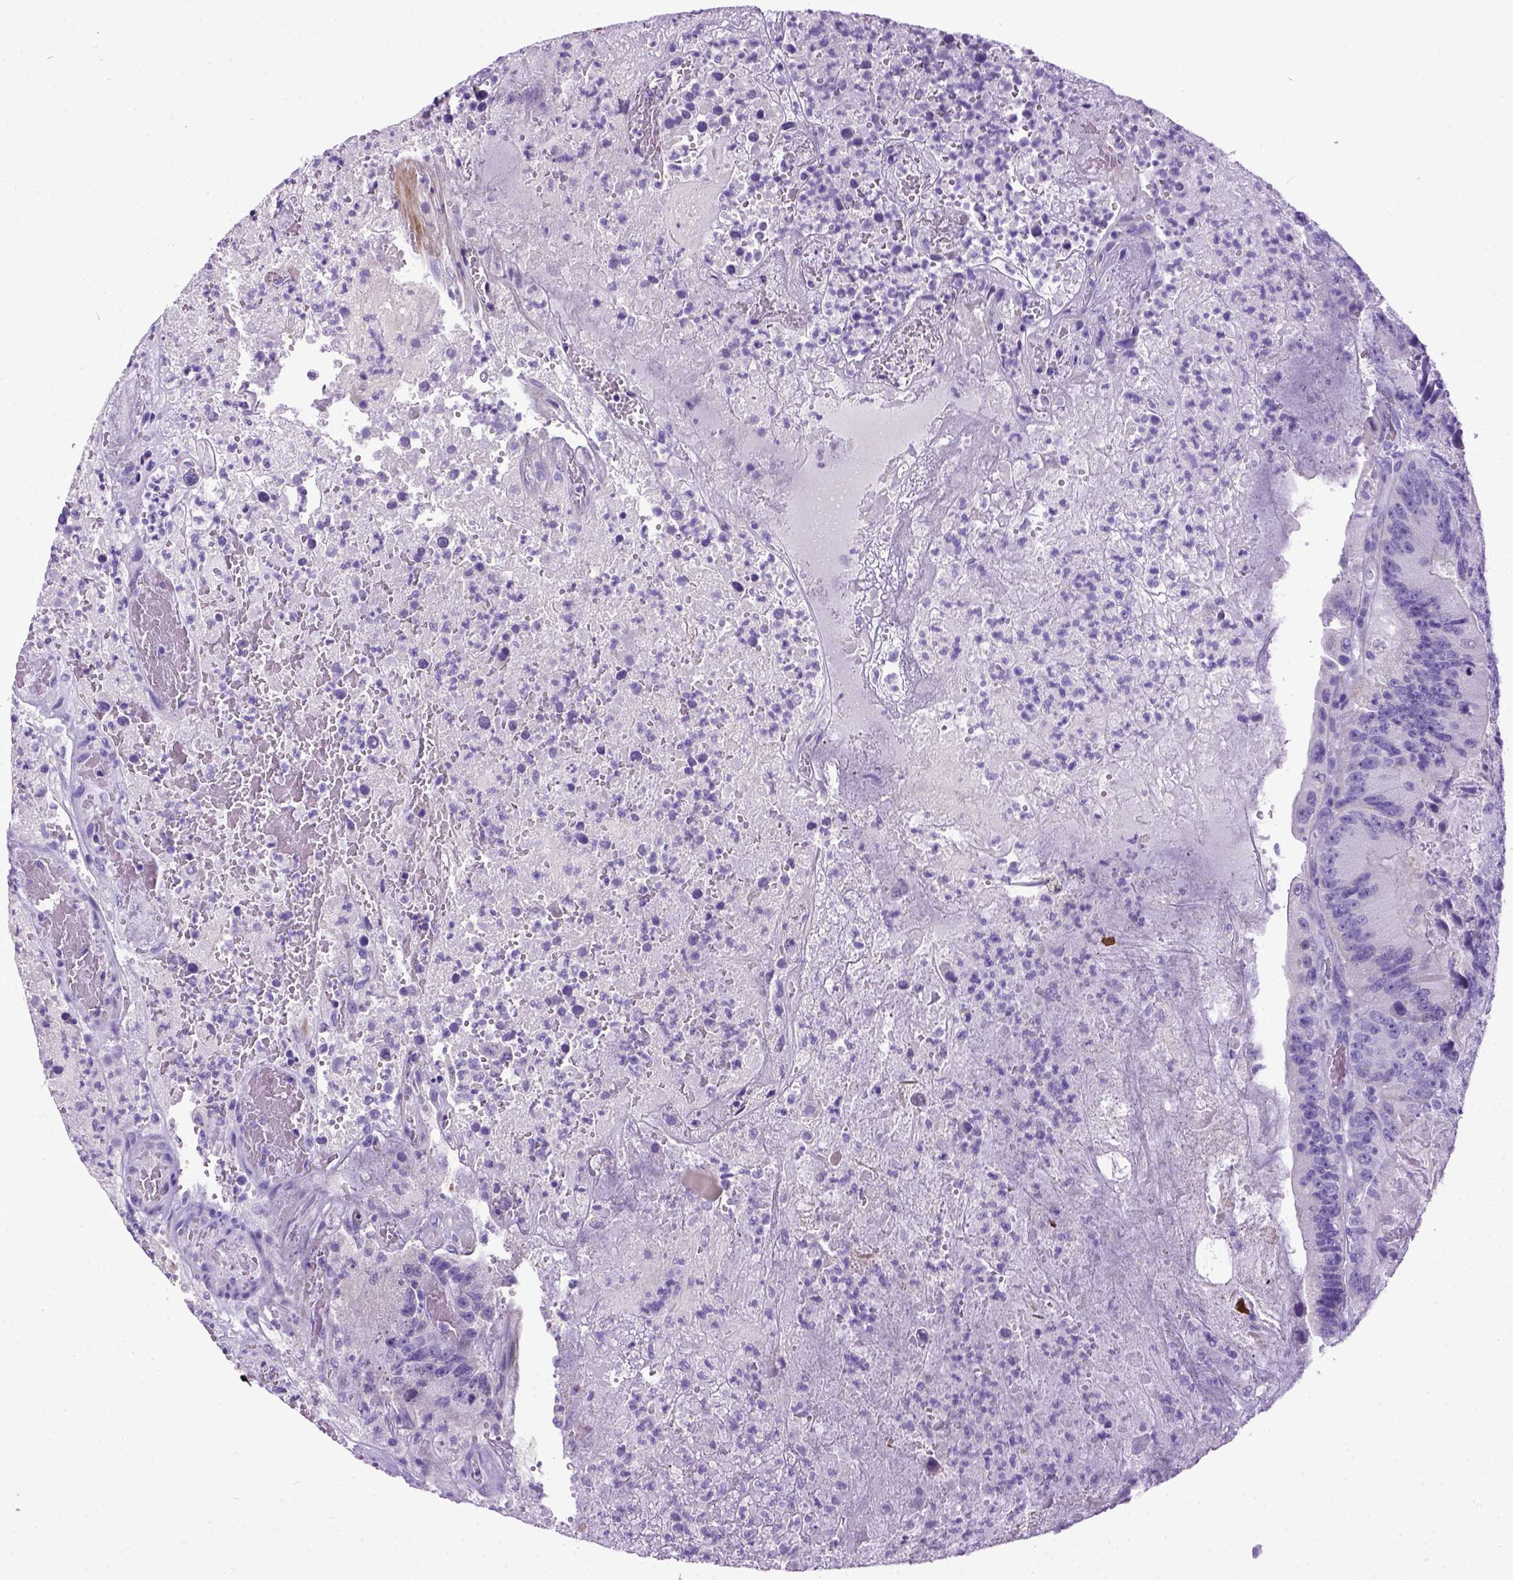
{"staining": {"intensity": "negative", "quantity": "none", "location": "none"}, "tissue": "colorectal cancer", "cell_type": "Tumor cells", "image_type": "cancer", "snomed": [{"axis": "morphology", "description": "Adenocarcinoma, NOS"}, {"axis": "topography", "description": "Colon"}], "caption": "A photomicrograph of colorectal adenocarcinoma stained for a protein exhibits no brown staining in tumor cells. The staining is performed using DAB brown chromogen with nuclei counter-stained in using hematoxylin.", "gene": "IGF2", "patient": {"sex": "female", "age": 86}}